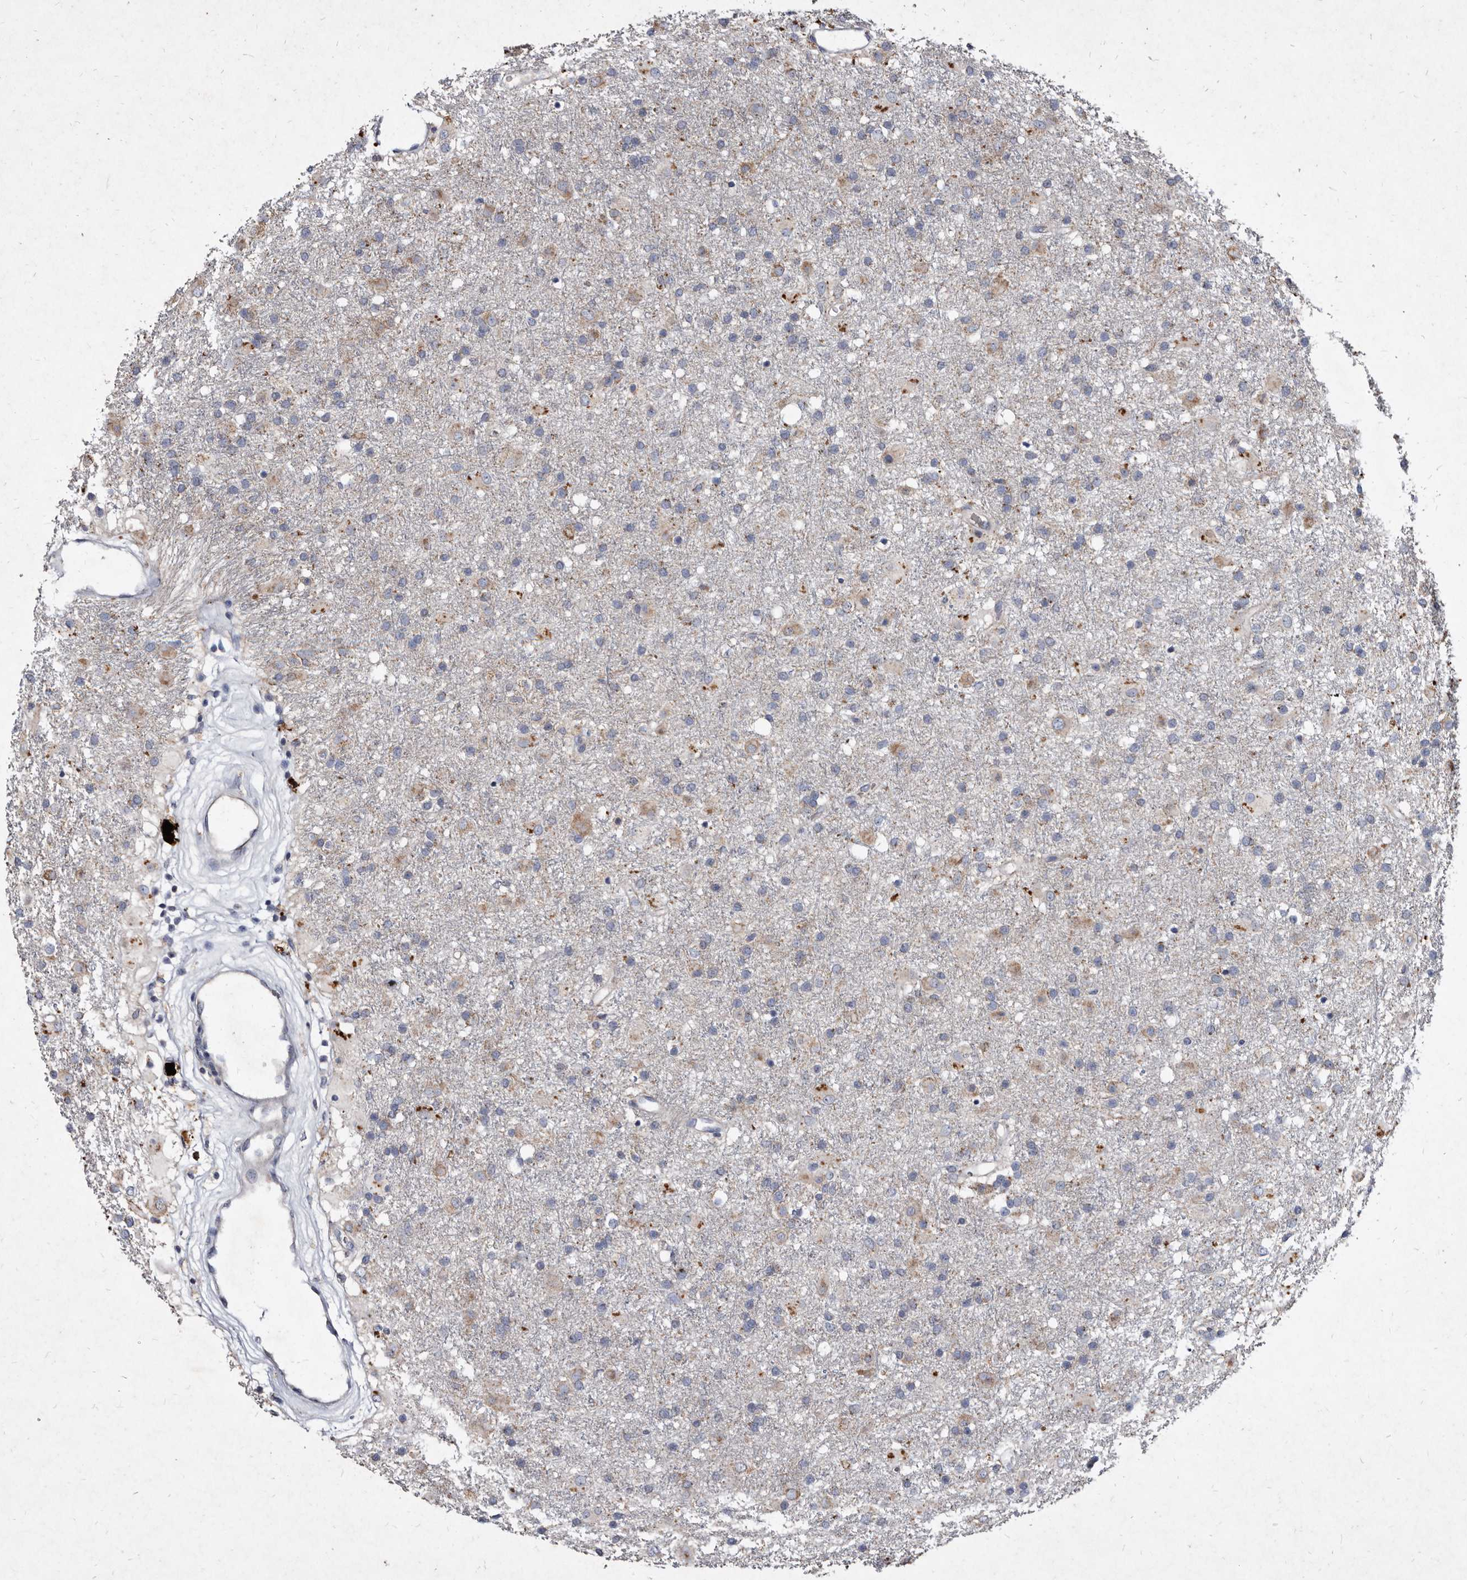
{"staining": {"intensity": "moderate", "quantity": "<25%", "location": "cytoplasmic/membranous"}, "tissue": "glioma", "cell_type": "Tumor cells", "image_type": "cancer", "snomed": [{"axis": "morphology", "description": "Glioma, malignant, Low grade"}, {"axis": "topography", "description": "Brain"}], "caption": "Immunohistochemical staining of malignant low-grade glioma demonstrates low levels of moderate cytoplasmic/membranous positivity in approximately <25% of tumor cells. The staining was performed using DAB to visualize the protein expression in brown, while the nuclei were stained in blue with hematoxylin (Magnification: 20x).", "gene": "YPEL3", "patient": {"sex": "male", "age": 65}}